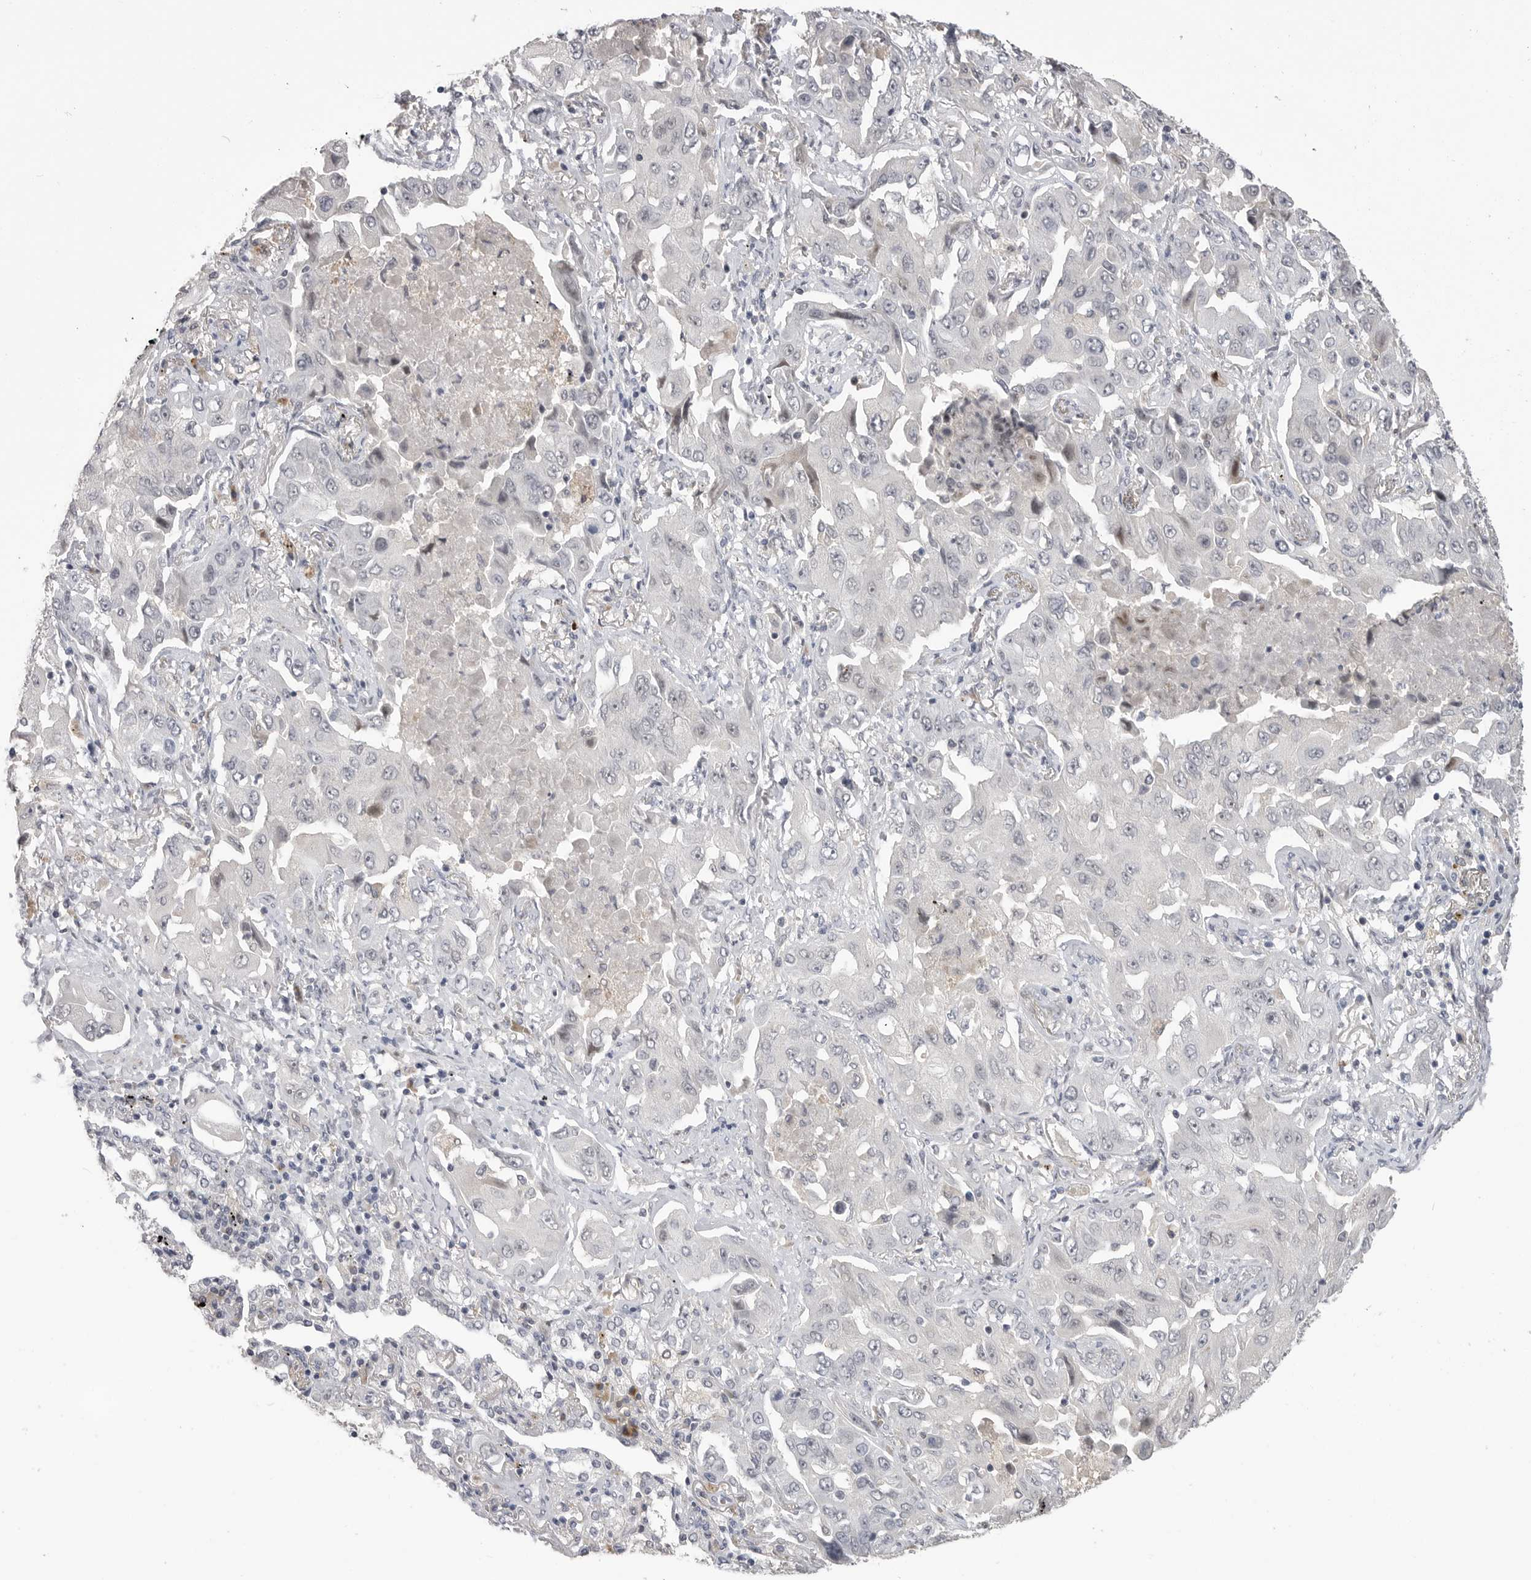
{"staining": {"intensity": "negative", "quantity": "none", "location": "none"}, "tissue": "lung cancer", "cell_type": "Tumor cells", "image_type": "cancer", "snomed": [{"axis": "morphology", "description": "Adenocarcinoma, NOS"}, {"axis": "topography", "description": "Lung"}], "caption": "The image reveals no significant staining in tumor cells of adenocarcinoma (lung).", "gene": "PLEKHF1", "patient": {"sex": "female", "age": 65}}